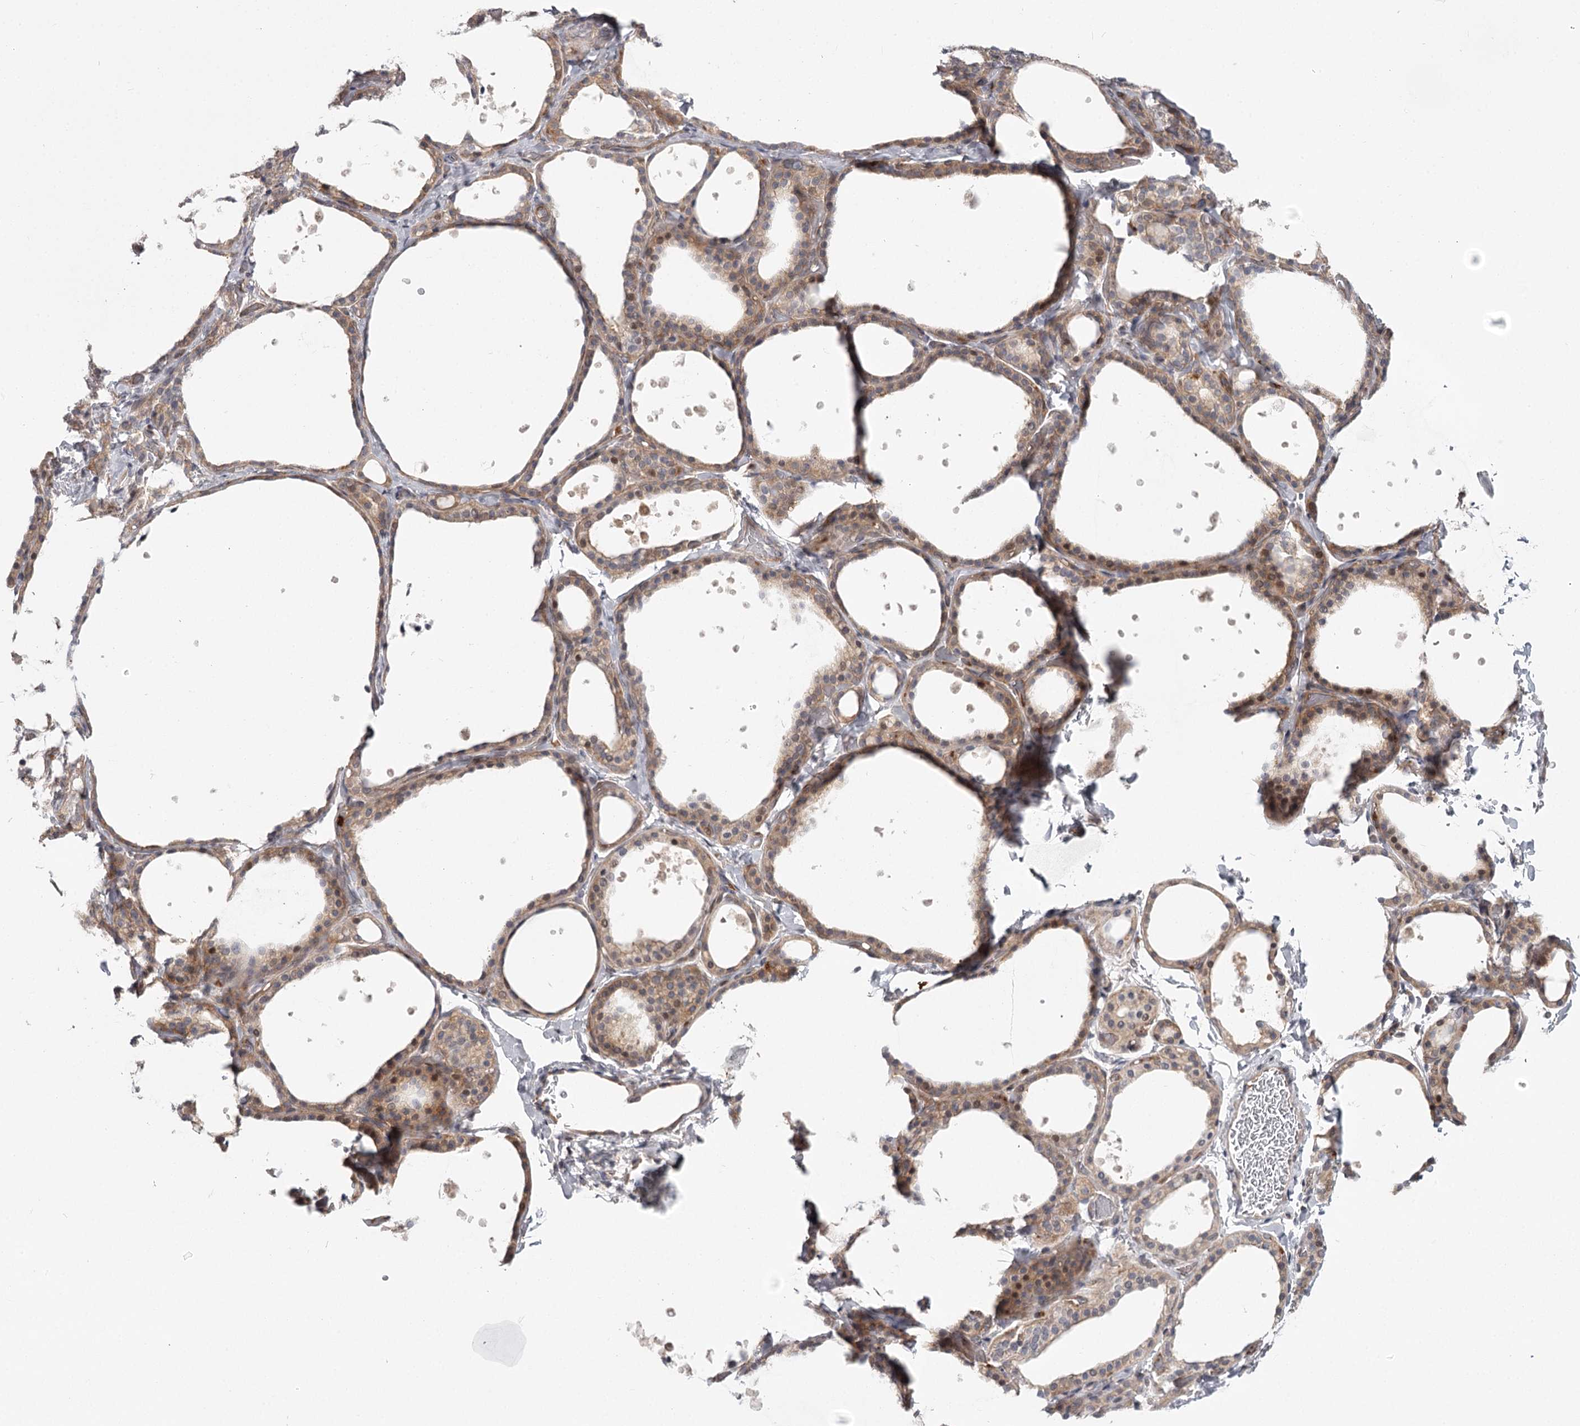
{"staining": {"intensity": "weak", "quantity": "25%-75%", "location": "cytoplasmic/membranous"}, "tissue": "thyroid gland", "cell_type": "Glandular cells", "image_type": "normal", "snomed": [{"axis": "morphology", "description": "Normal tissue, NOS"}, {"axis": "topography", "description": "Thyroid gland"}], "caption": "This histopathology image demonstrates IHC staining of normal thyroid gland, with low weak cytoplasmic/membranous staining in approximately 25%-75% of glandular cells.", "gene": "CCNG2", "patient": {"sex": "female", "age": 44}}